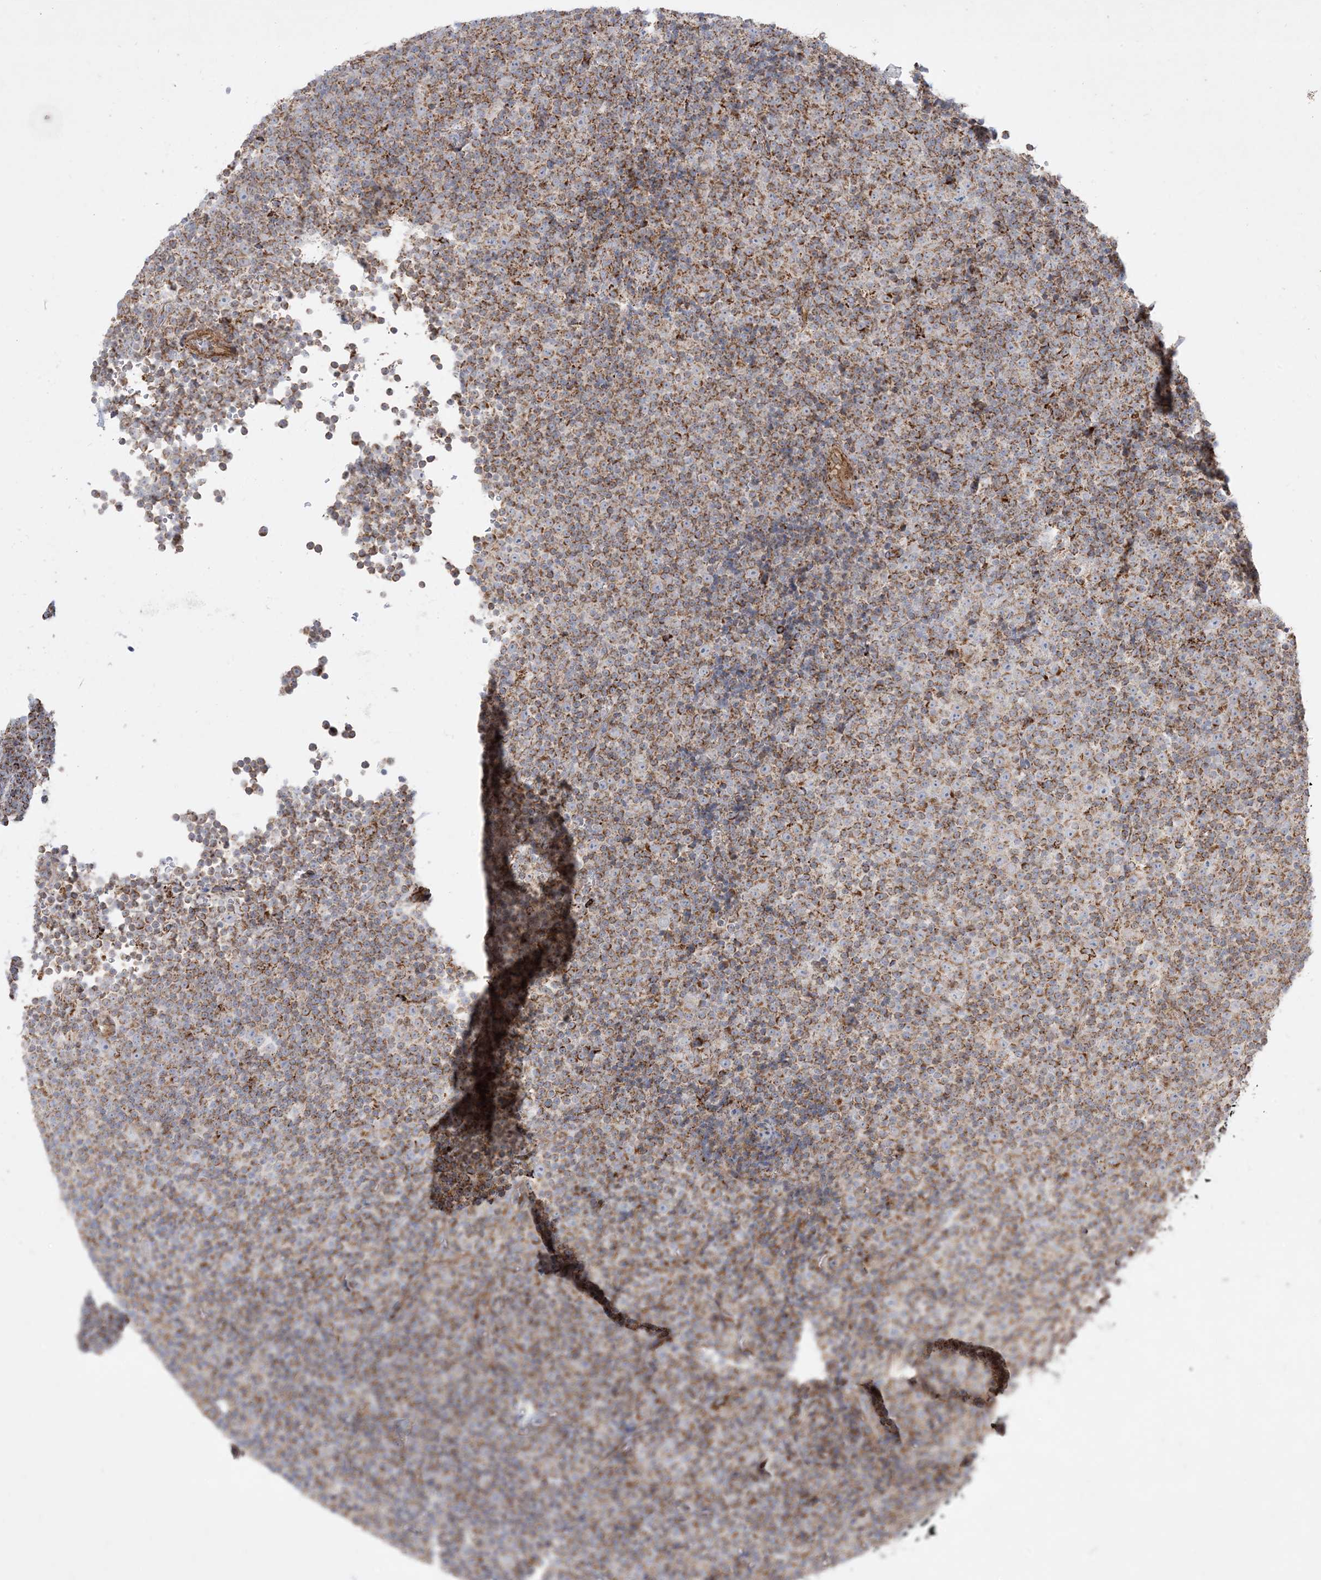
{"staining": {"intensity": "moderate", "quantity": ">75%", "location": "cytoplasmic/membranous"}, "tissue": "lymphoma", "cell_type": "Tumor cells", "image_type": "cancer", "snomed": [{"axis": "morphology", "description": "Malignant lymphoma, non-Hodgkin's type, Low grade"}, {"axis": "topography", "description": "Lymph node"}], "caption": "Protein expression analysis of low-grade malignant lymphoma, non-Hodgkin's type reveals moderate cytoplasmic/membranous staining in approximately >75% of tumor cells. (IHC, brightfield microscopy, high magnification).", "gene": "NDUFAF3", "patient": {"sex": "female", "age": 67}}